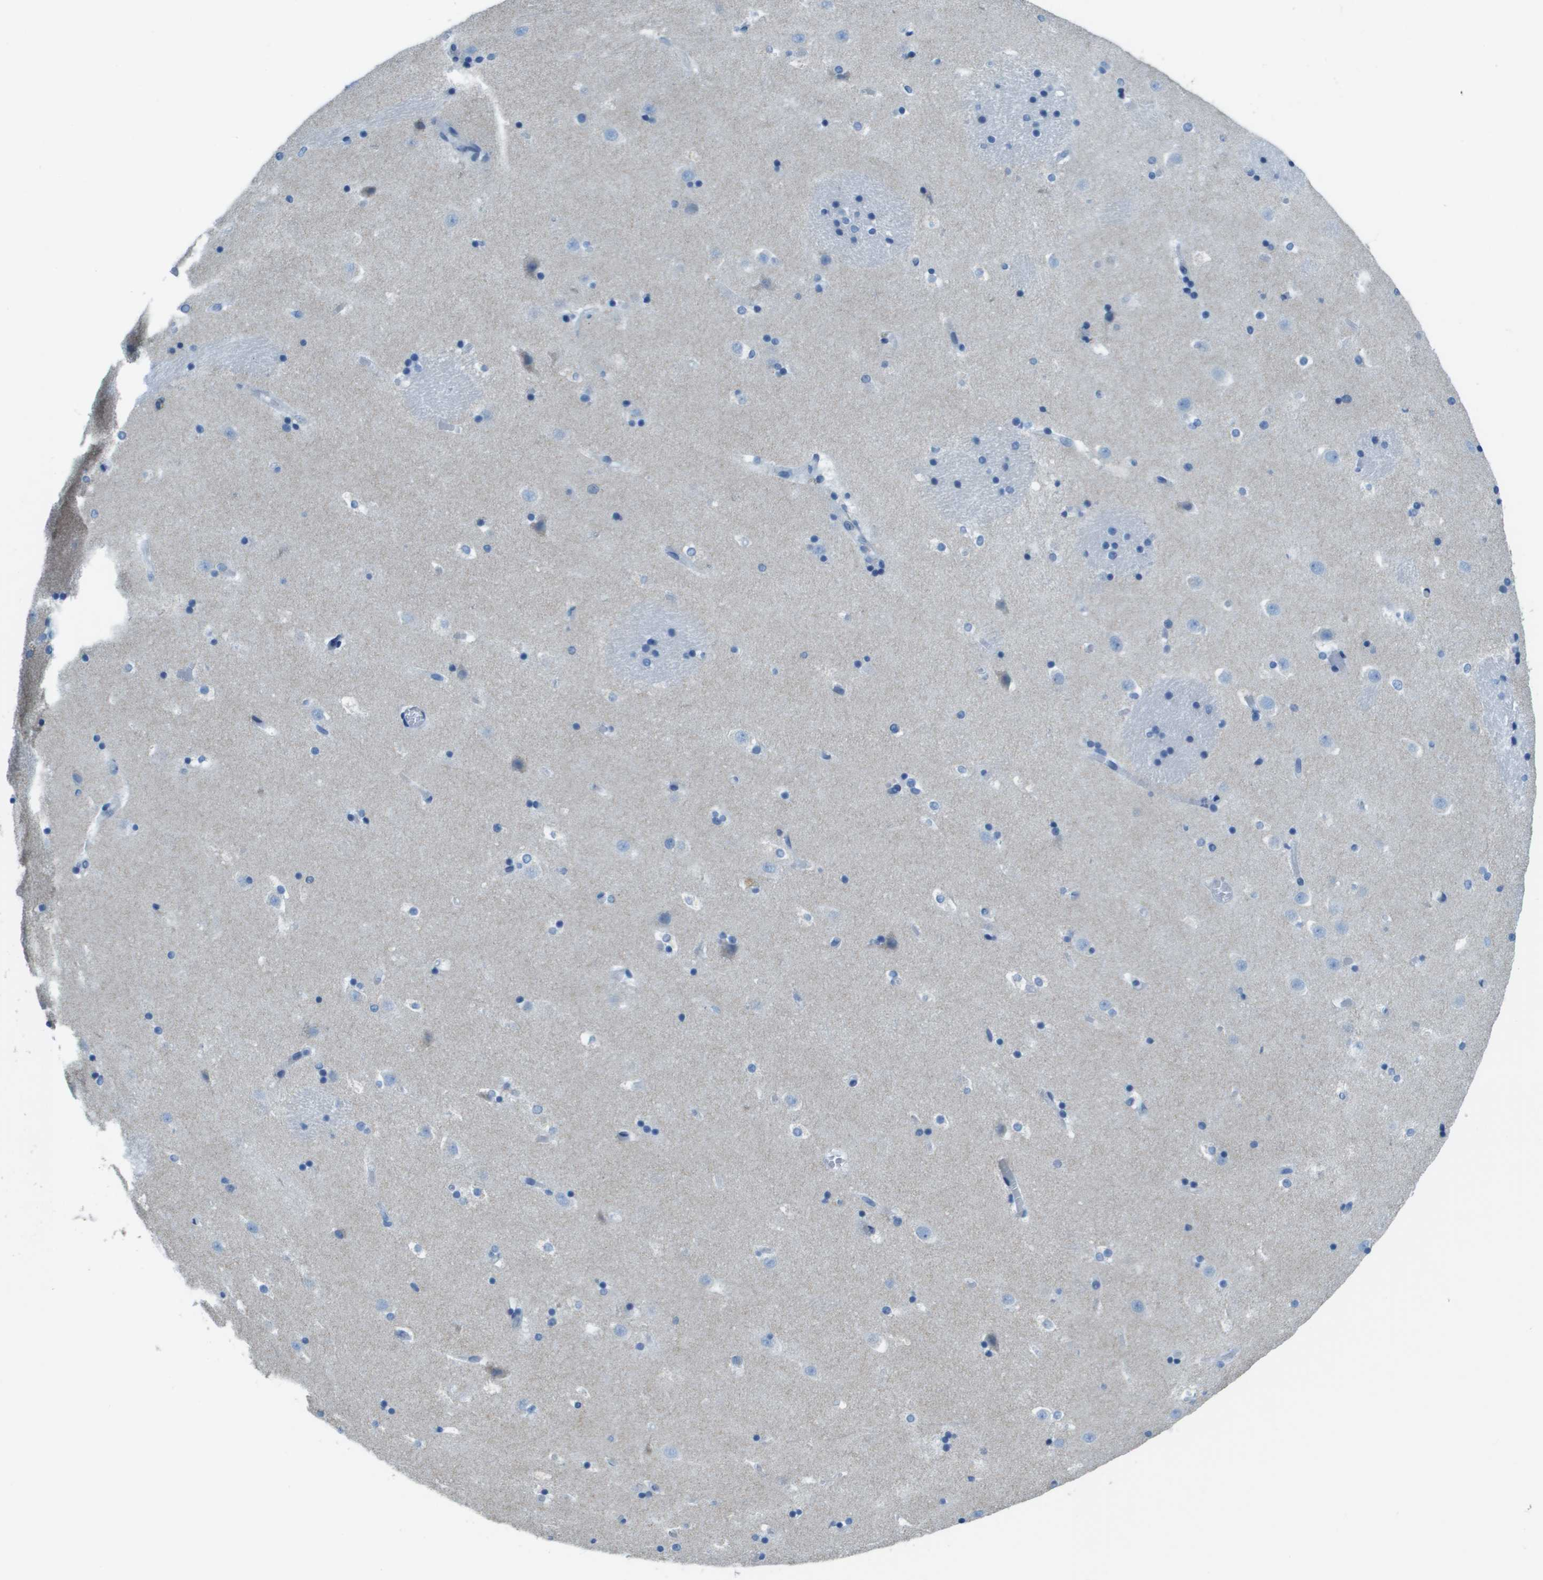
{"staining": {"intensity": "negative", "quantity": "none", "location": "none"}, "tissue": "caudate", "cell_type": "Glial cells", "image_type": "normal", "snomed": [{"axis": "morphology", "description": "Normal tissue, NOS"}, {"axis": "topography", "description": "Lateral ventricle wall"}], "caption": "Protein analysis of unremarkable caudate reveals no significant positivity in glial cells.", "gene": "SDC1", "patient": {"sex": "male", "age": 45}}